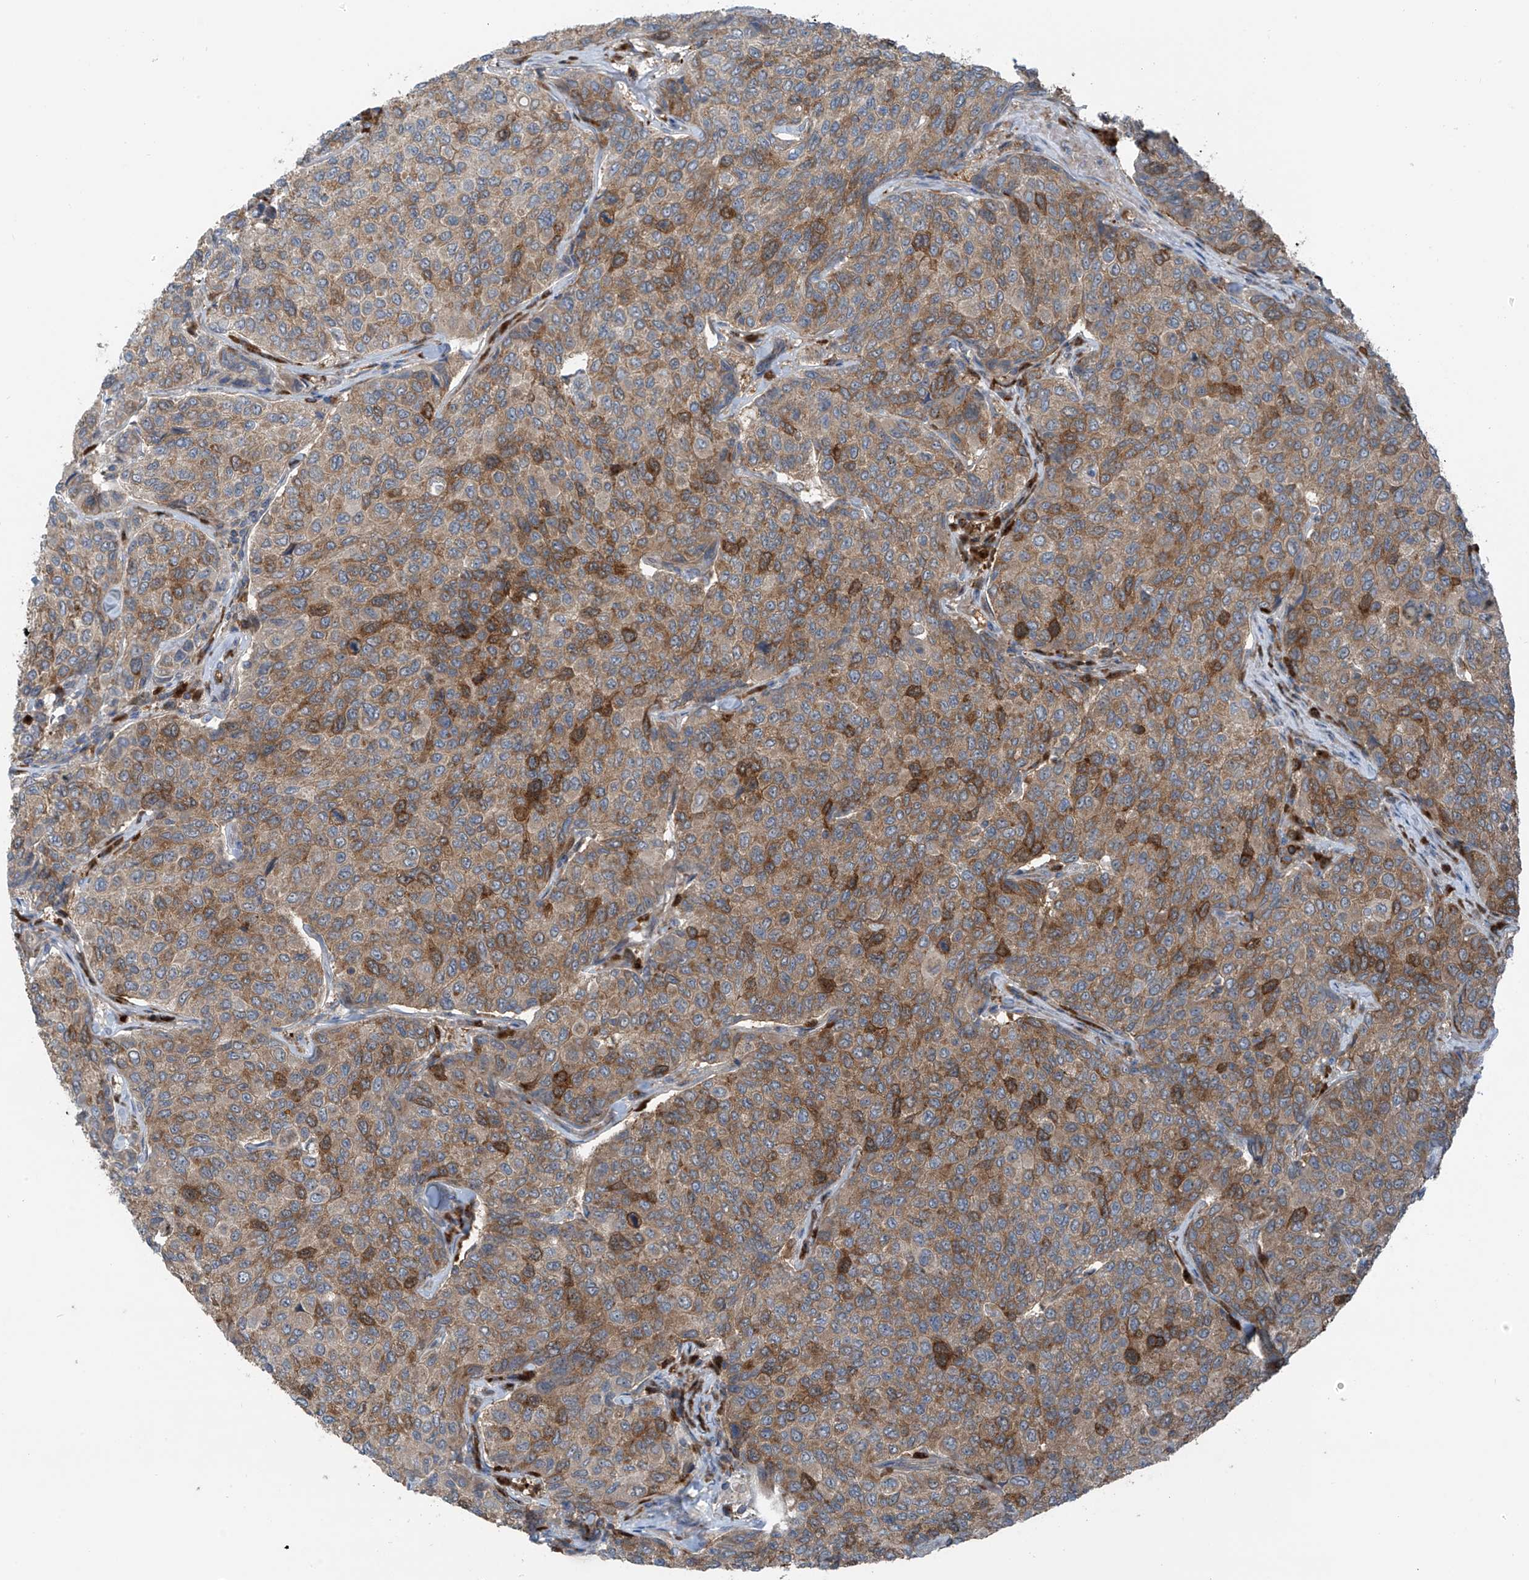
{"staining": {"intensity": "moderate", "quantity": ">75%", "location": "cytoplasmic/membranous"}, "tissue": "breast cancer", "cell_type": "Tumor cells", "image_type": "cancer", "snomed": [{"axis": "morphology", "description": "Duct carcinoma"}, {"axis": "topography", "description": "Breast"}], "caption": "Immunohistochemistry (IHC) of human breast invasive ductal carcinoma demonstrates medium levels of moderate cytoplasmic/membranous expression in approximately >75% of tumor cells.", "gene": "SLC12A6", "patient": {"sex": "female", "age": 55}}